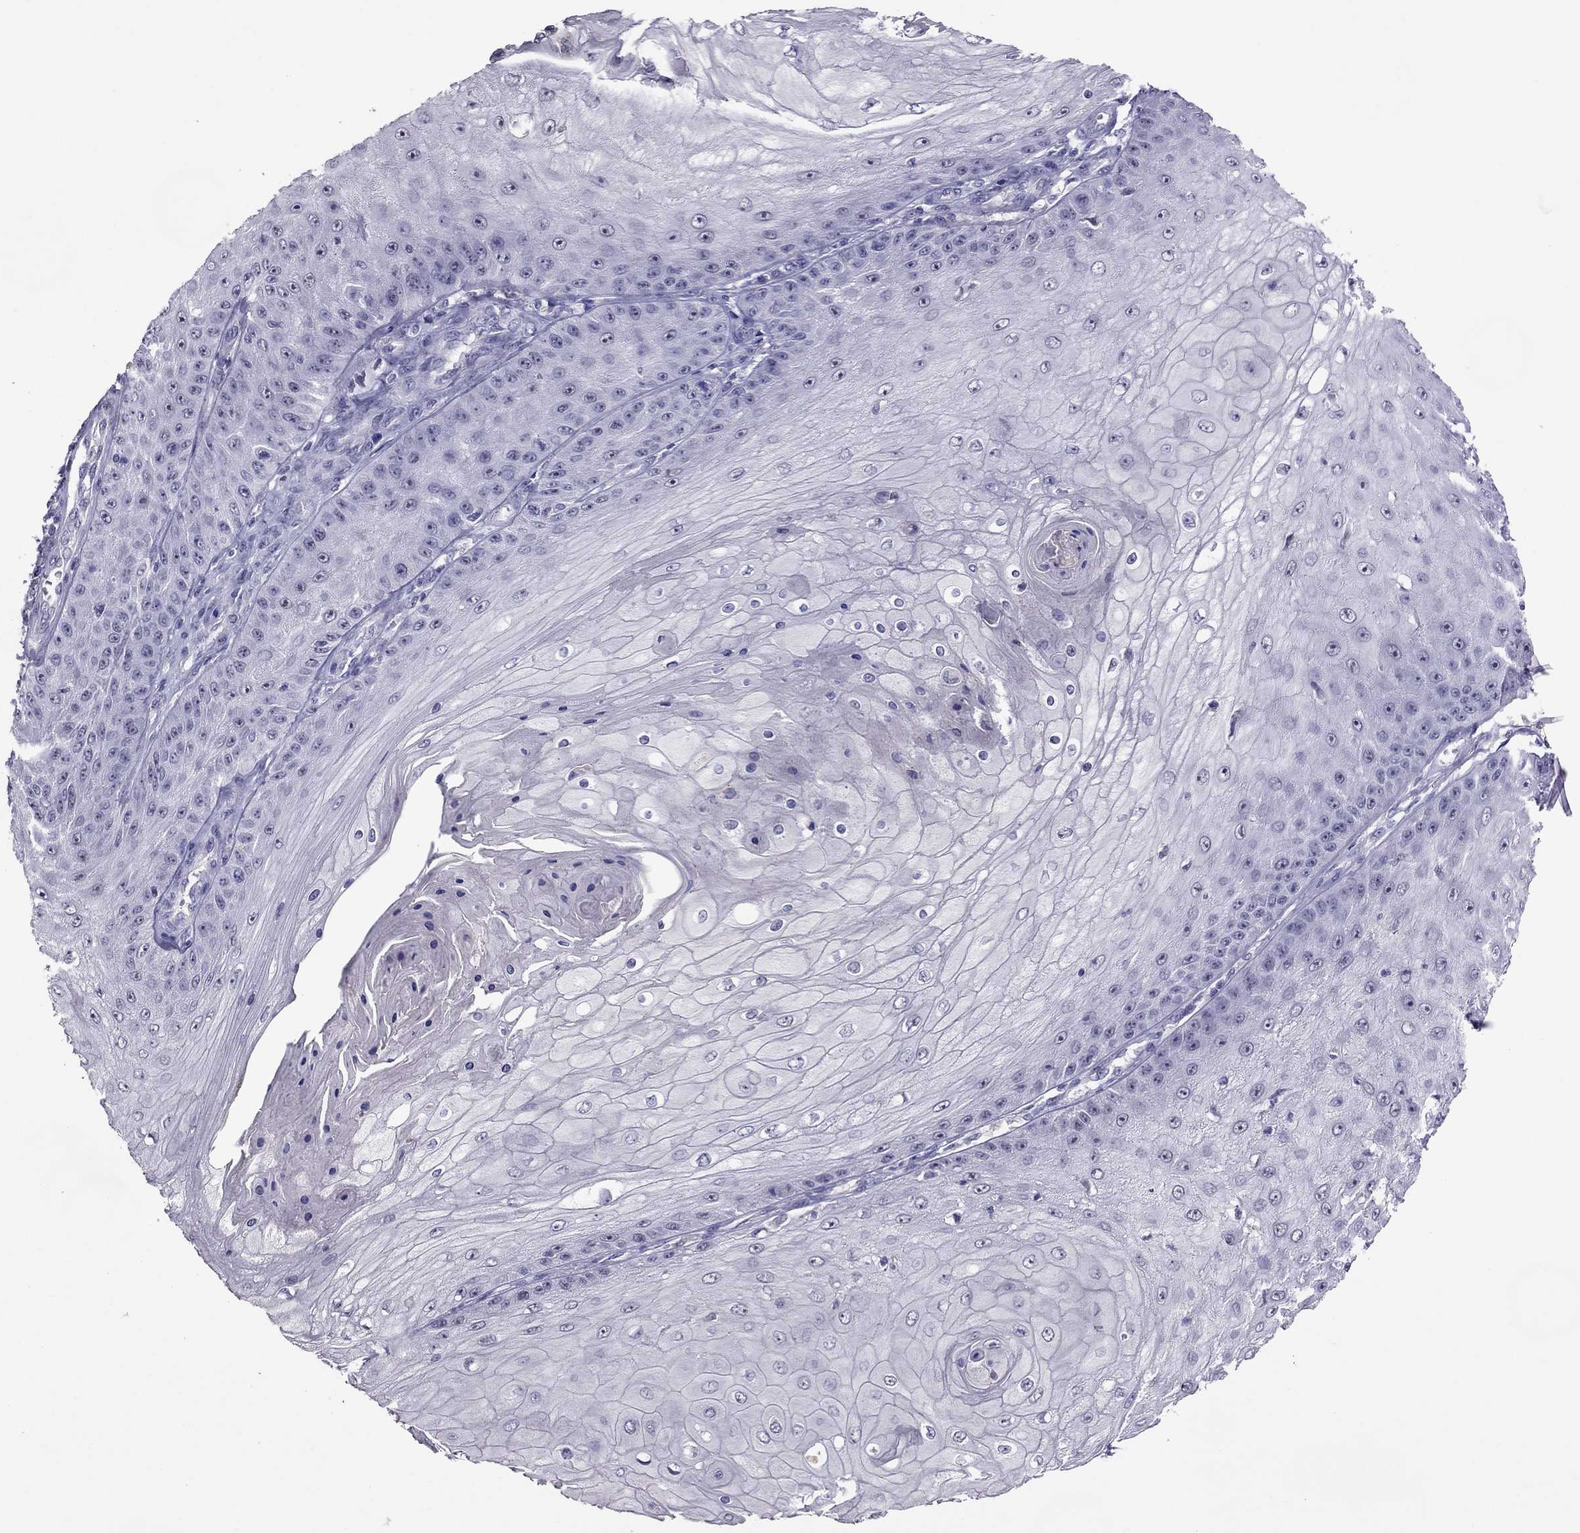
{"staining": {"intensity": "negative", "quantity": "none", "location": "none"}, "tissue": "skin cancer", "cell_type": "Tumor cells", "image_type": "cancer", "snomed": [{"axis": "morphology", "description": "Squamous cell carcinoma, NOS"}, {"axis": "topography", "description": "Skin"}], "caption": "This is an IHC micrograph of skin cancer. There is no positivity in tumor cells.", "gene": "LRRC46", "patient": {"sex": "male", "age": 70}}